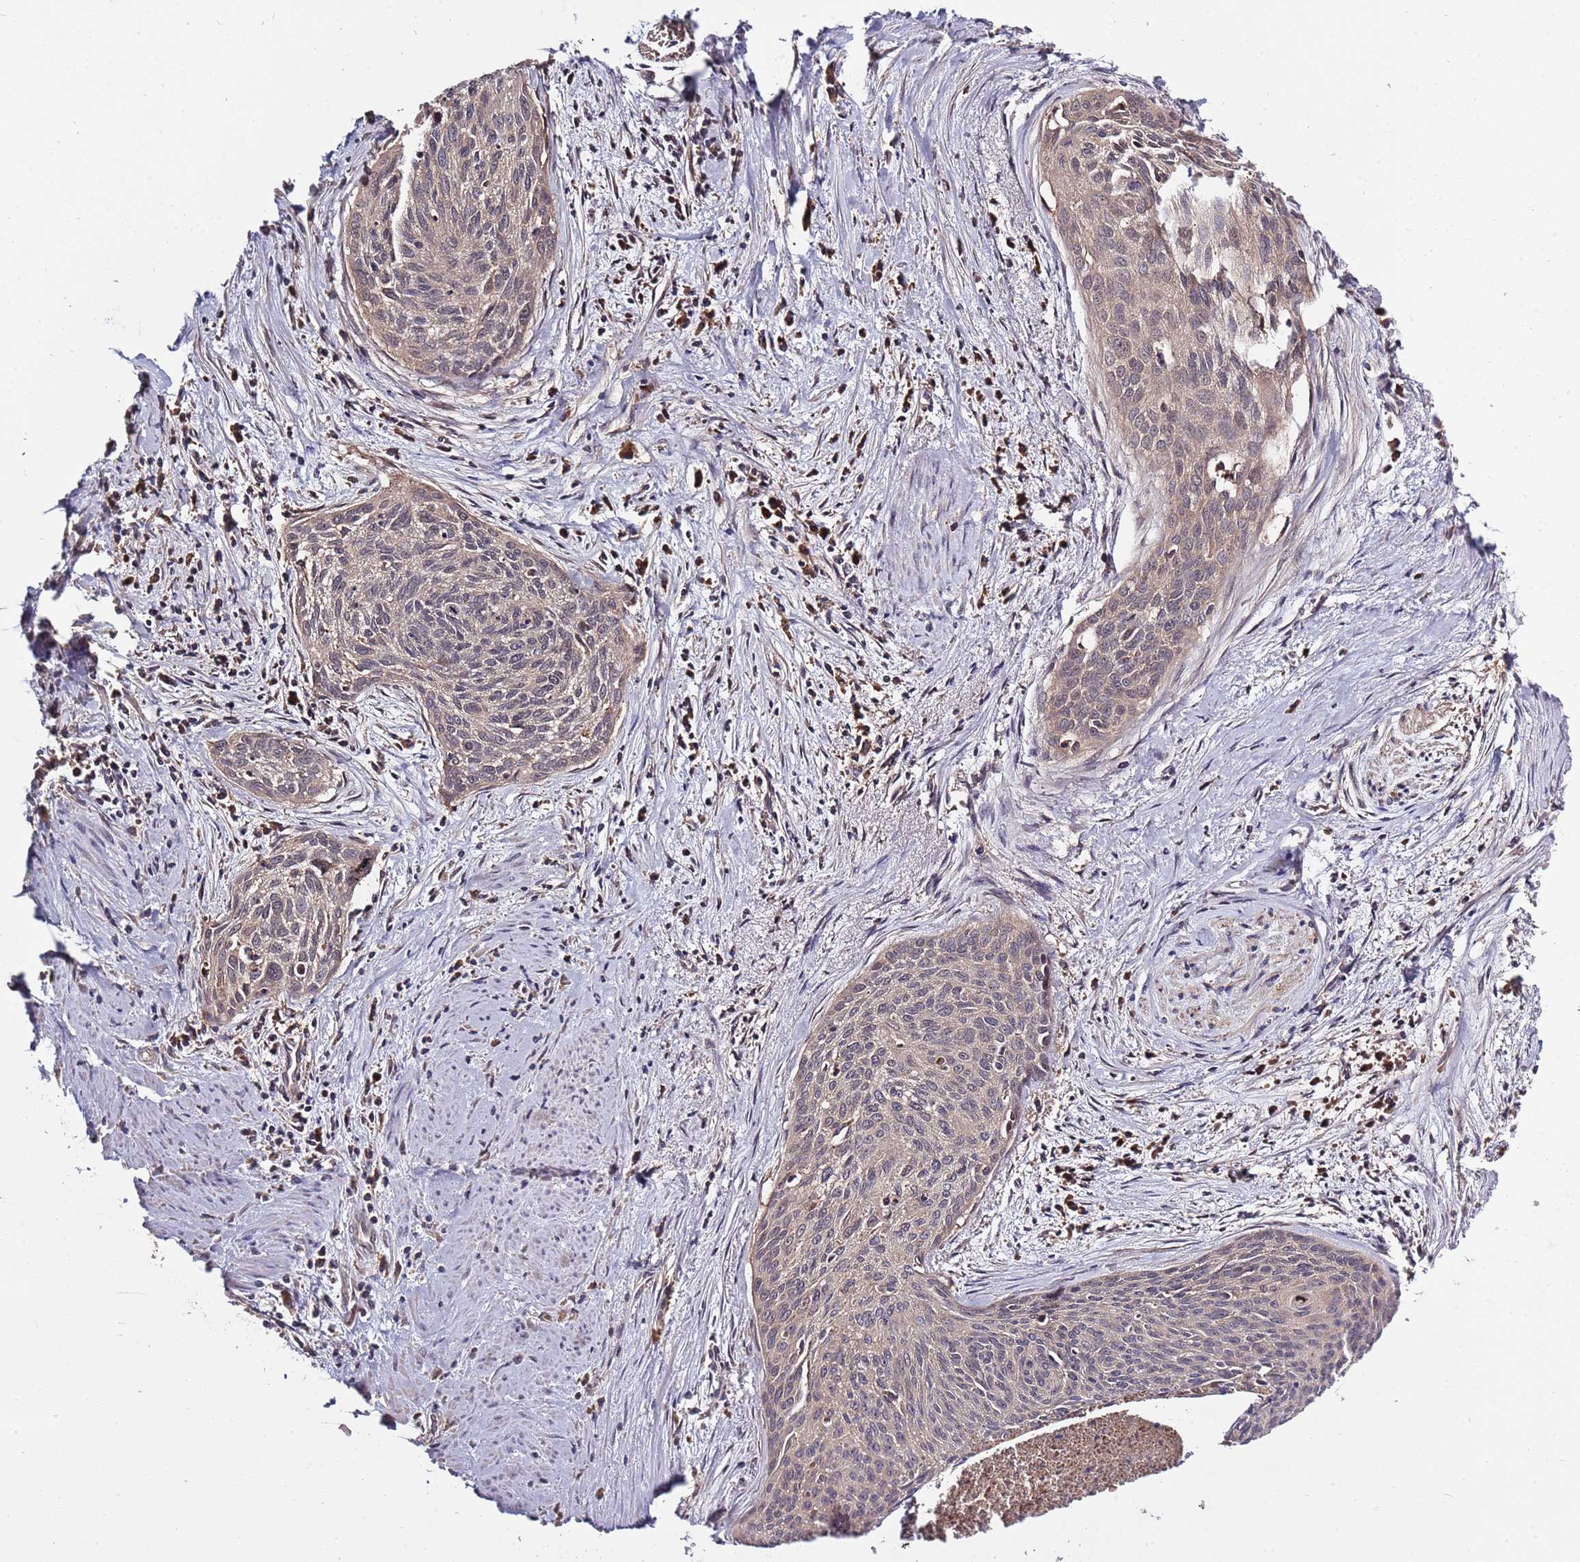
{"staining": {"intensity": "weak", "quantity": "25%-75%", "location": "cytoplasmic/membranous"}, "tissue": "cervical cancer", "cell_type": "Tumor cells", "image_type": "cancer", "snomed": [{"axis": "morphology", "description": "Squamous cell carcinoma, NOS"}, {"axis": "topography", "description": "Cervix"}], "caption": "A high-resolution image shows IHC staining of cervical cancer, which shows weak cytoplasmic/membranous expression in about 25%-75% of tumor cells.", "gene": "USP32", "patient": {"sex": "female", "age": 55}}